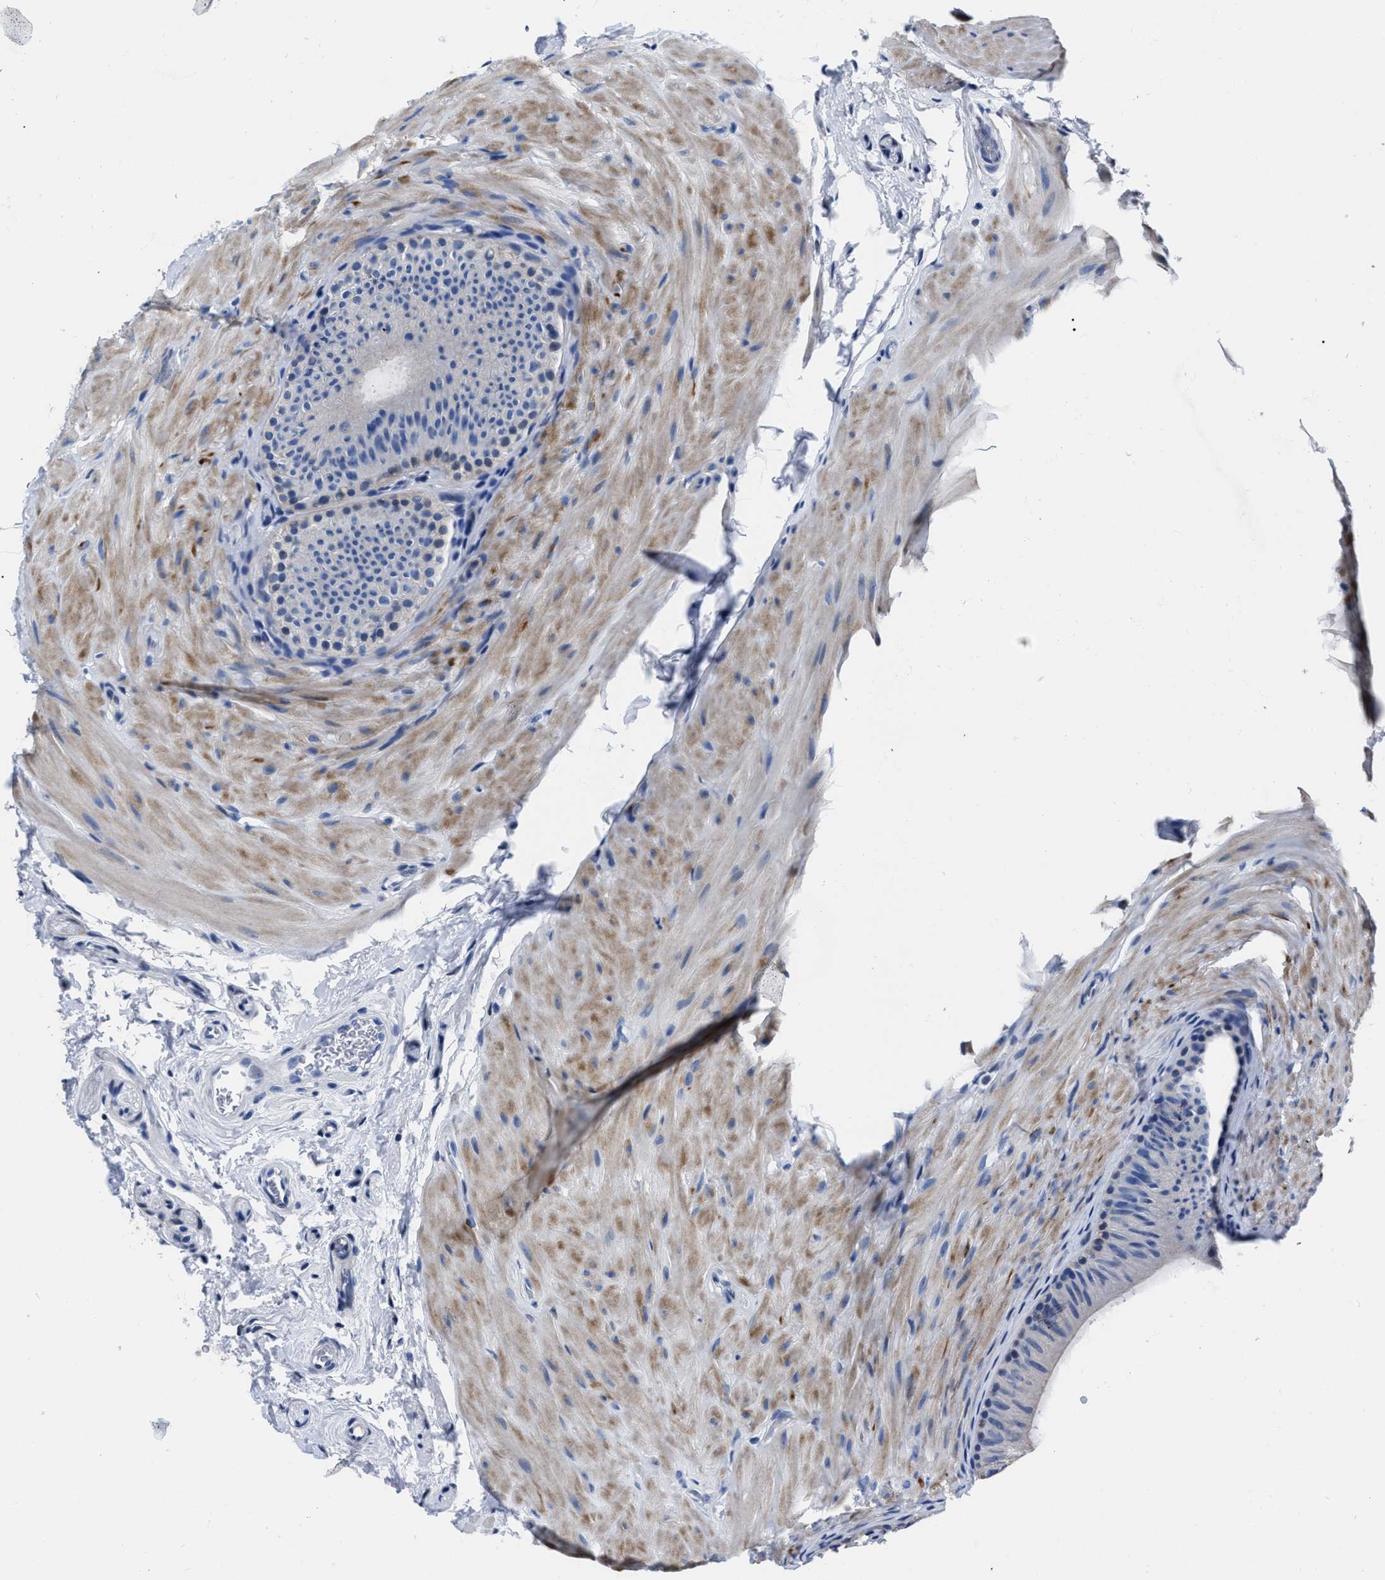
{"staining": {"intensity": "negative", "quantity": "none", "location": "none"}, "tissue": "epididymis", "cell_type": "Glandular cells", "image_type": "normal", "snomed": [{"axis": "morphology", "description": "Normal tissue, NOS"}, {"axis": "topography", "description": "Epididymis"}], "caption": "A high-resolution photomicrograph shows IHC staining of normal epididymis, which exhibits no significant positivity in glandular cells.", "gene": "MOV10L1", "patient": {"sex": "male", "age": 34}}